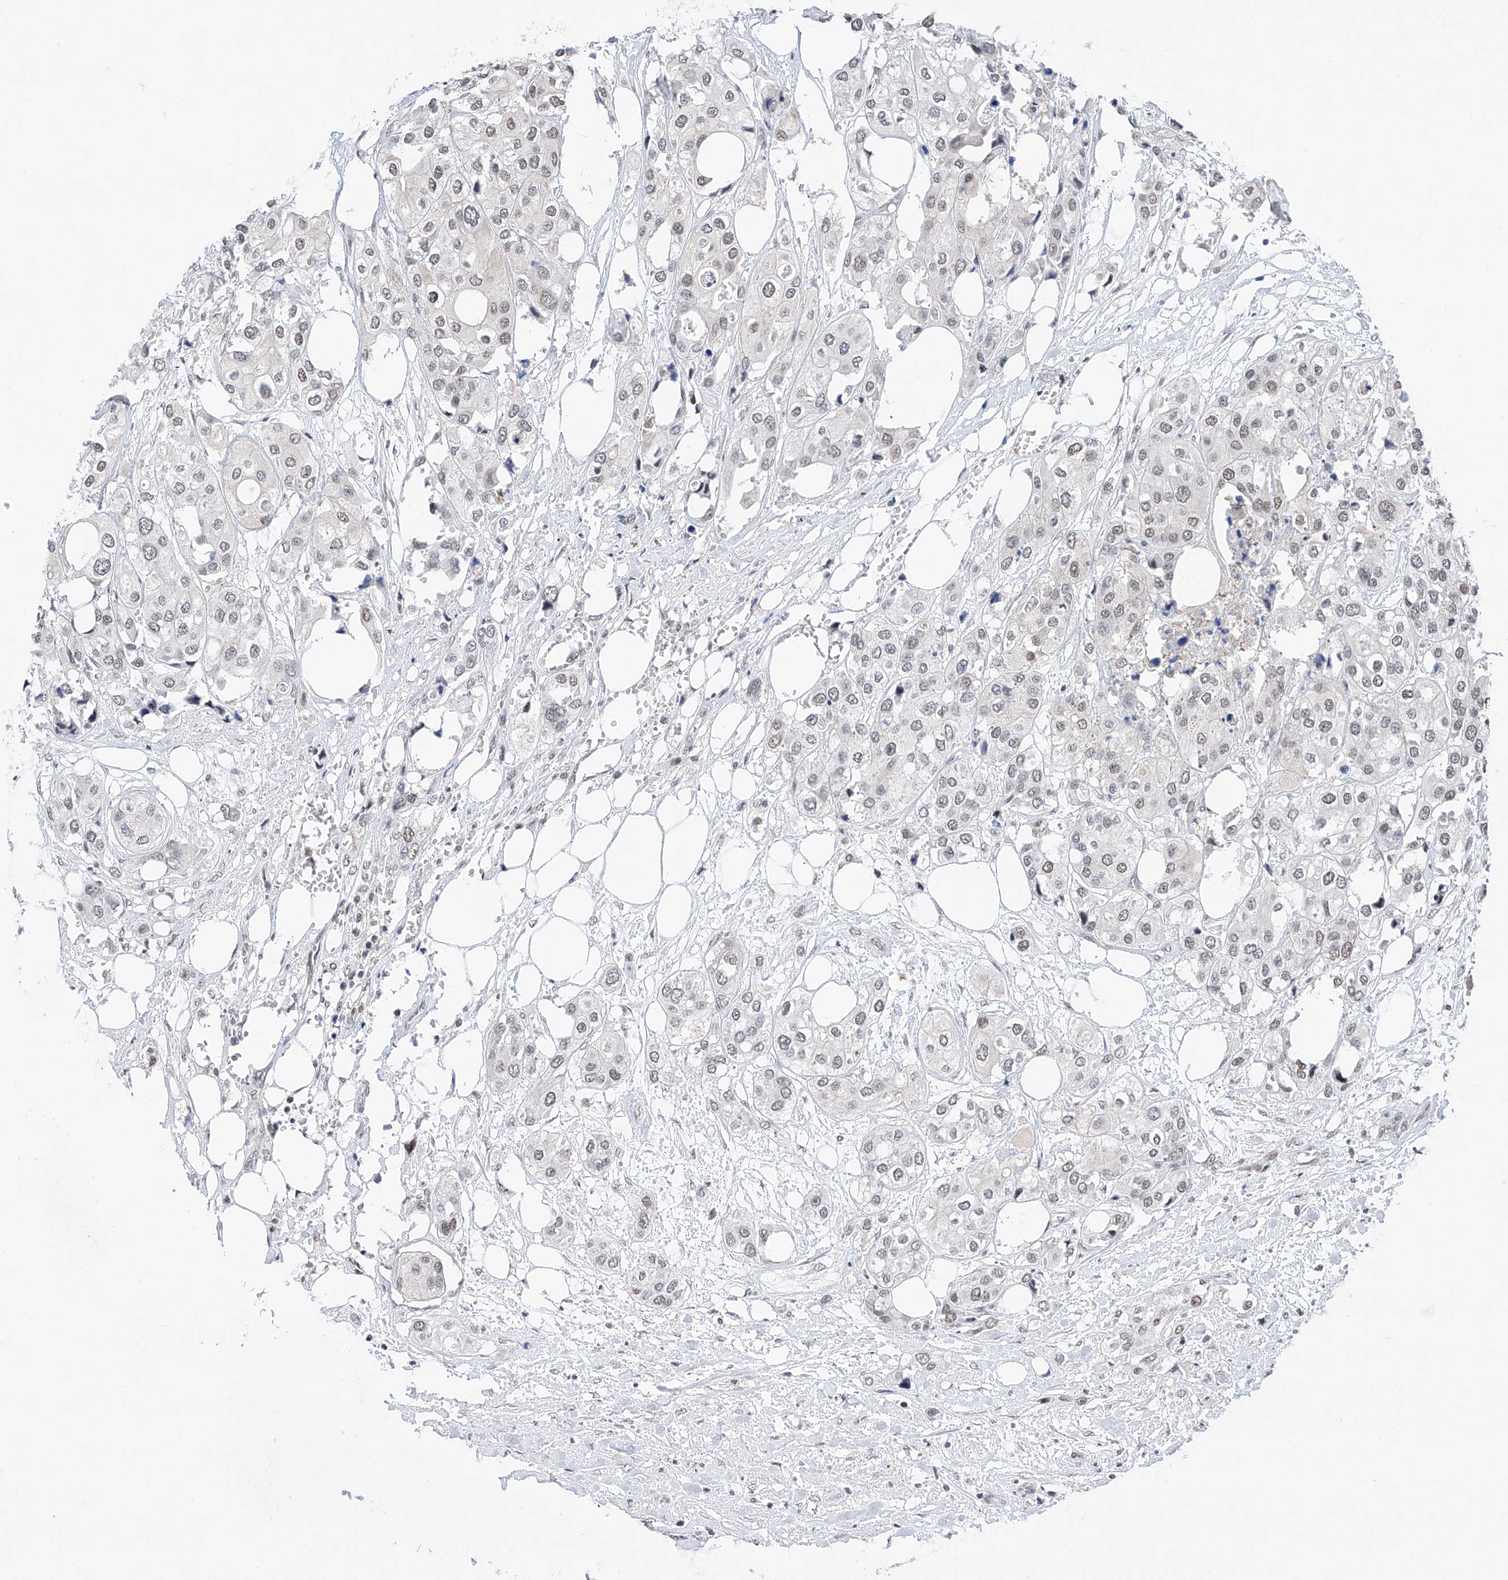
{"staining": {"intensity": "weak", "quantity": "<25%", "location": "nuclear"}, "tissue": "urothelial cancer", "cell_type": "Tumor cells", "image_type": "cancer", "snomed": [{"axis": "morphology", "description": "Urothelial carcinoma, High grade"}, {"axis": "topography", "description": "Urinary bladder"}], "caption": "An immunohistochemistry photomicrograph of high-grade urothelial carcinoma is shown. There is no staining in tumor cells of high-grade urothelial carcinoma.", "gene": "SNRNP200", "patient": {"sex": "male", "age": 64}}